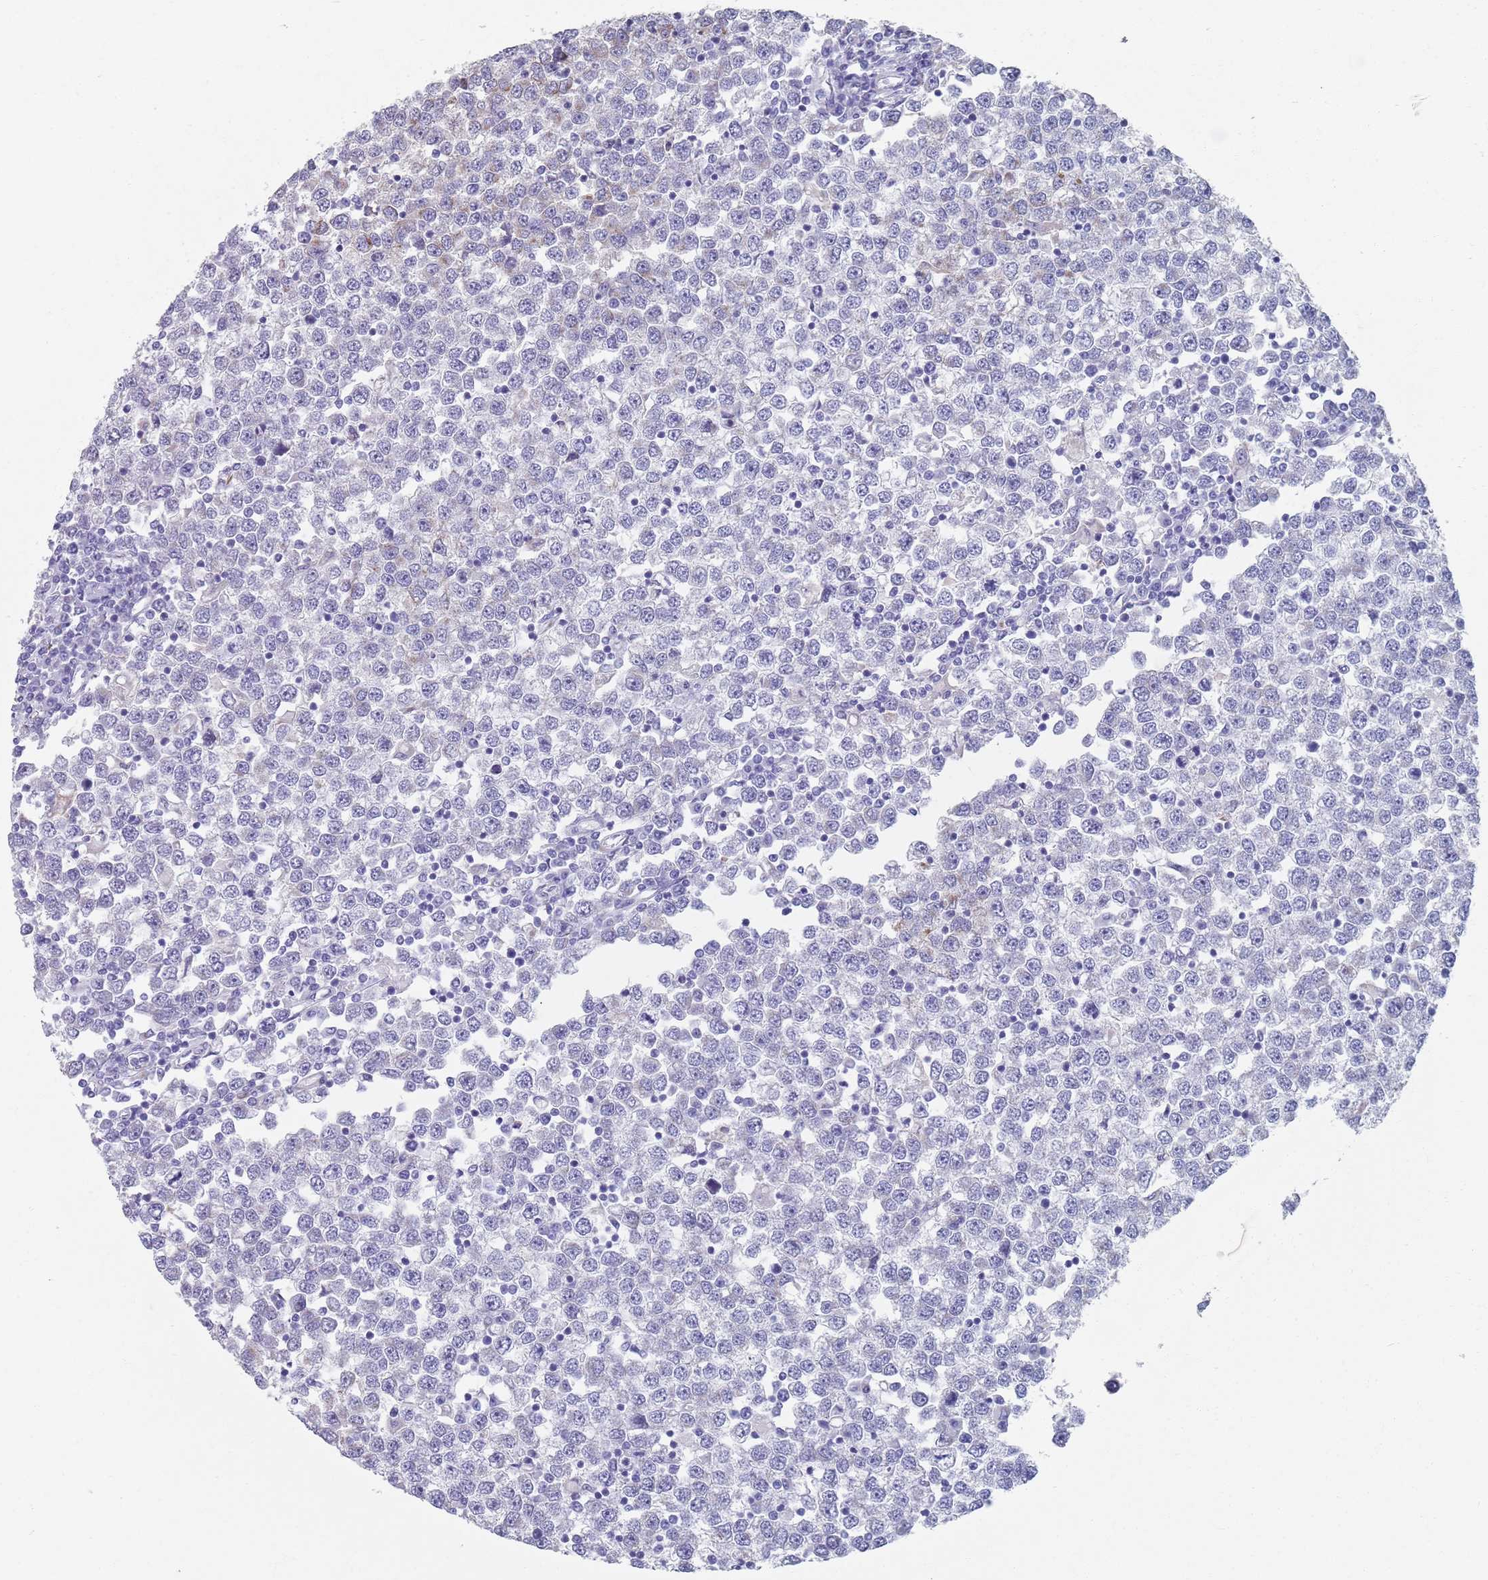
{"staining": {"intensity": "negative", "quantity": "none", "location": "none"}, "tissue": "testis cancer", "cell_type": "Tumor cells", "image_type": "cancer", "snomed": [{"axis": "morphology", "description": "Seminoma, NOS"}, {"axis": "topography", "description": "Testis"}], "caption": "High power microscopy histopathology image of an immunohistochemistry photomicrograph of seminoma (testis), revealing no significant staining in tumor cells. (DAB immunohistochemistry (IHC) with hematoxylin counter stain).", "gene": "PLOD1", "patient": {"sex": "male", "age": 65}}